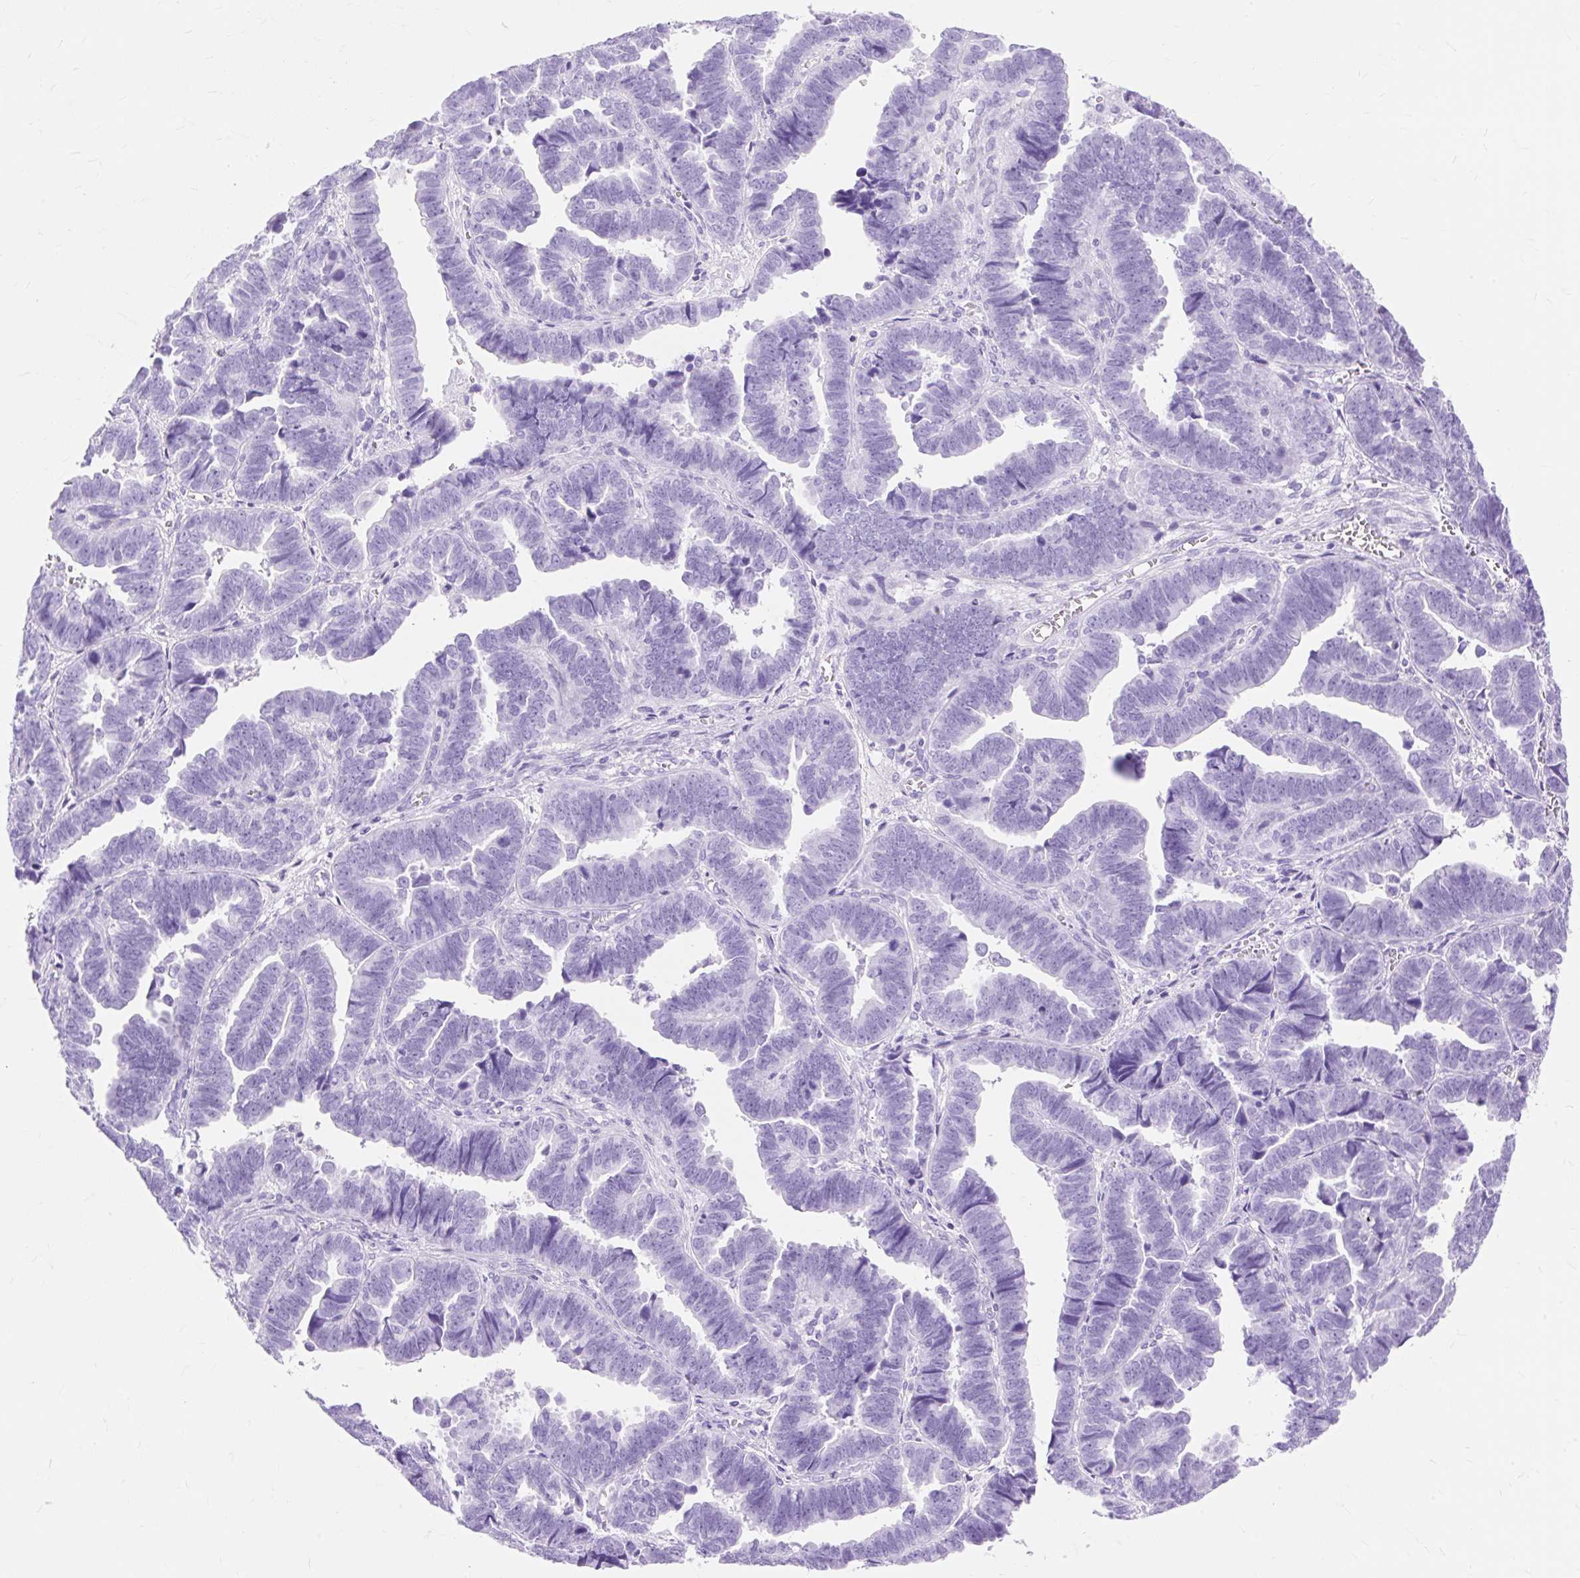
{"staining": {"intensity": "negative", "quantity": "none", "location": "none"}, "tissue": "endometrial cancer", "cell_type": "Tumor cells", "image_type": "cancer", "snomed": [{"axis": "morphology", "description": "Adenocarcinoma, NOS"}, {"axis": "topography", "description": "Endometrium"}], "caption": "High power microscopy micrograph of an IHC photomicrograph of endometrial adenocarcinoma, revealing no significant staining in tumor cells. (DAB (3,3'-diaminobenzidine) immunohistochemistry (IHC), high magnification).", "gene": "MBP", "patient": {"sex": "female", "age": 75}}